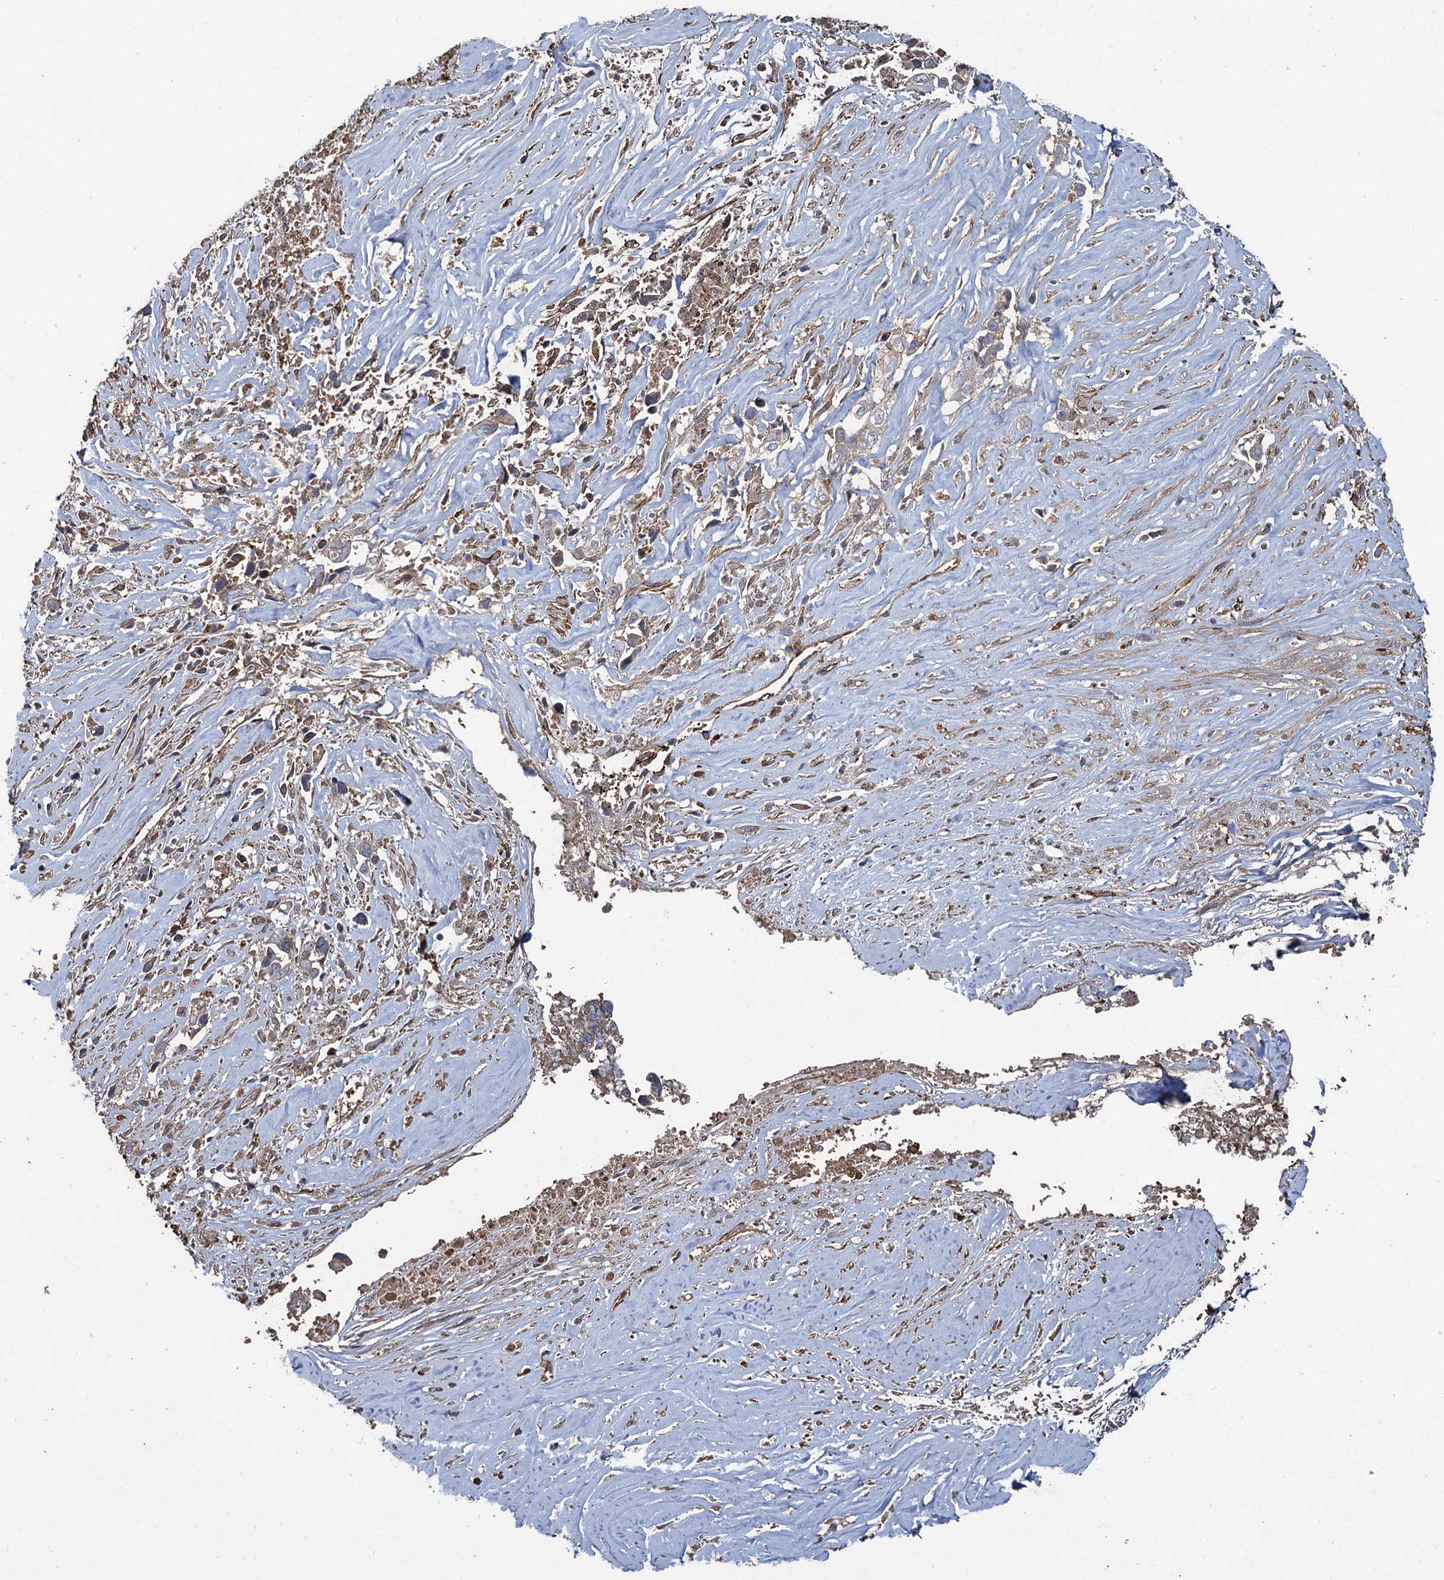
{"staining": {"intensity": "negative", "quantity": "none", "location": "none"}, "tissue": "liver cancer", "cell_type": "Tumor cells", "image_type": "cancer", "snomed": [{"axis": "morphology", "description": "Cholangiocarcinoma"}, {"axis": "topography", "description": "Liver"}], "caption": "An image of liver cancer (cholangiocarcinoma) stained for a protein demonstrates no brown staining in tumor cells. (Immunohistochemistry (ihc), brightfield microscopy, high magnification).", "gene": "TXNDC11", "patient": {"sex": "female", "age": 79}}